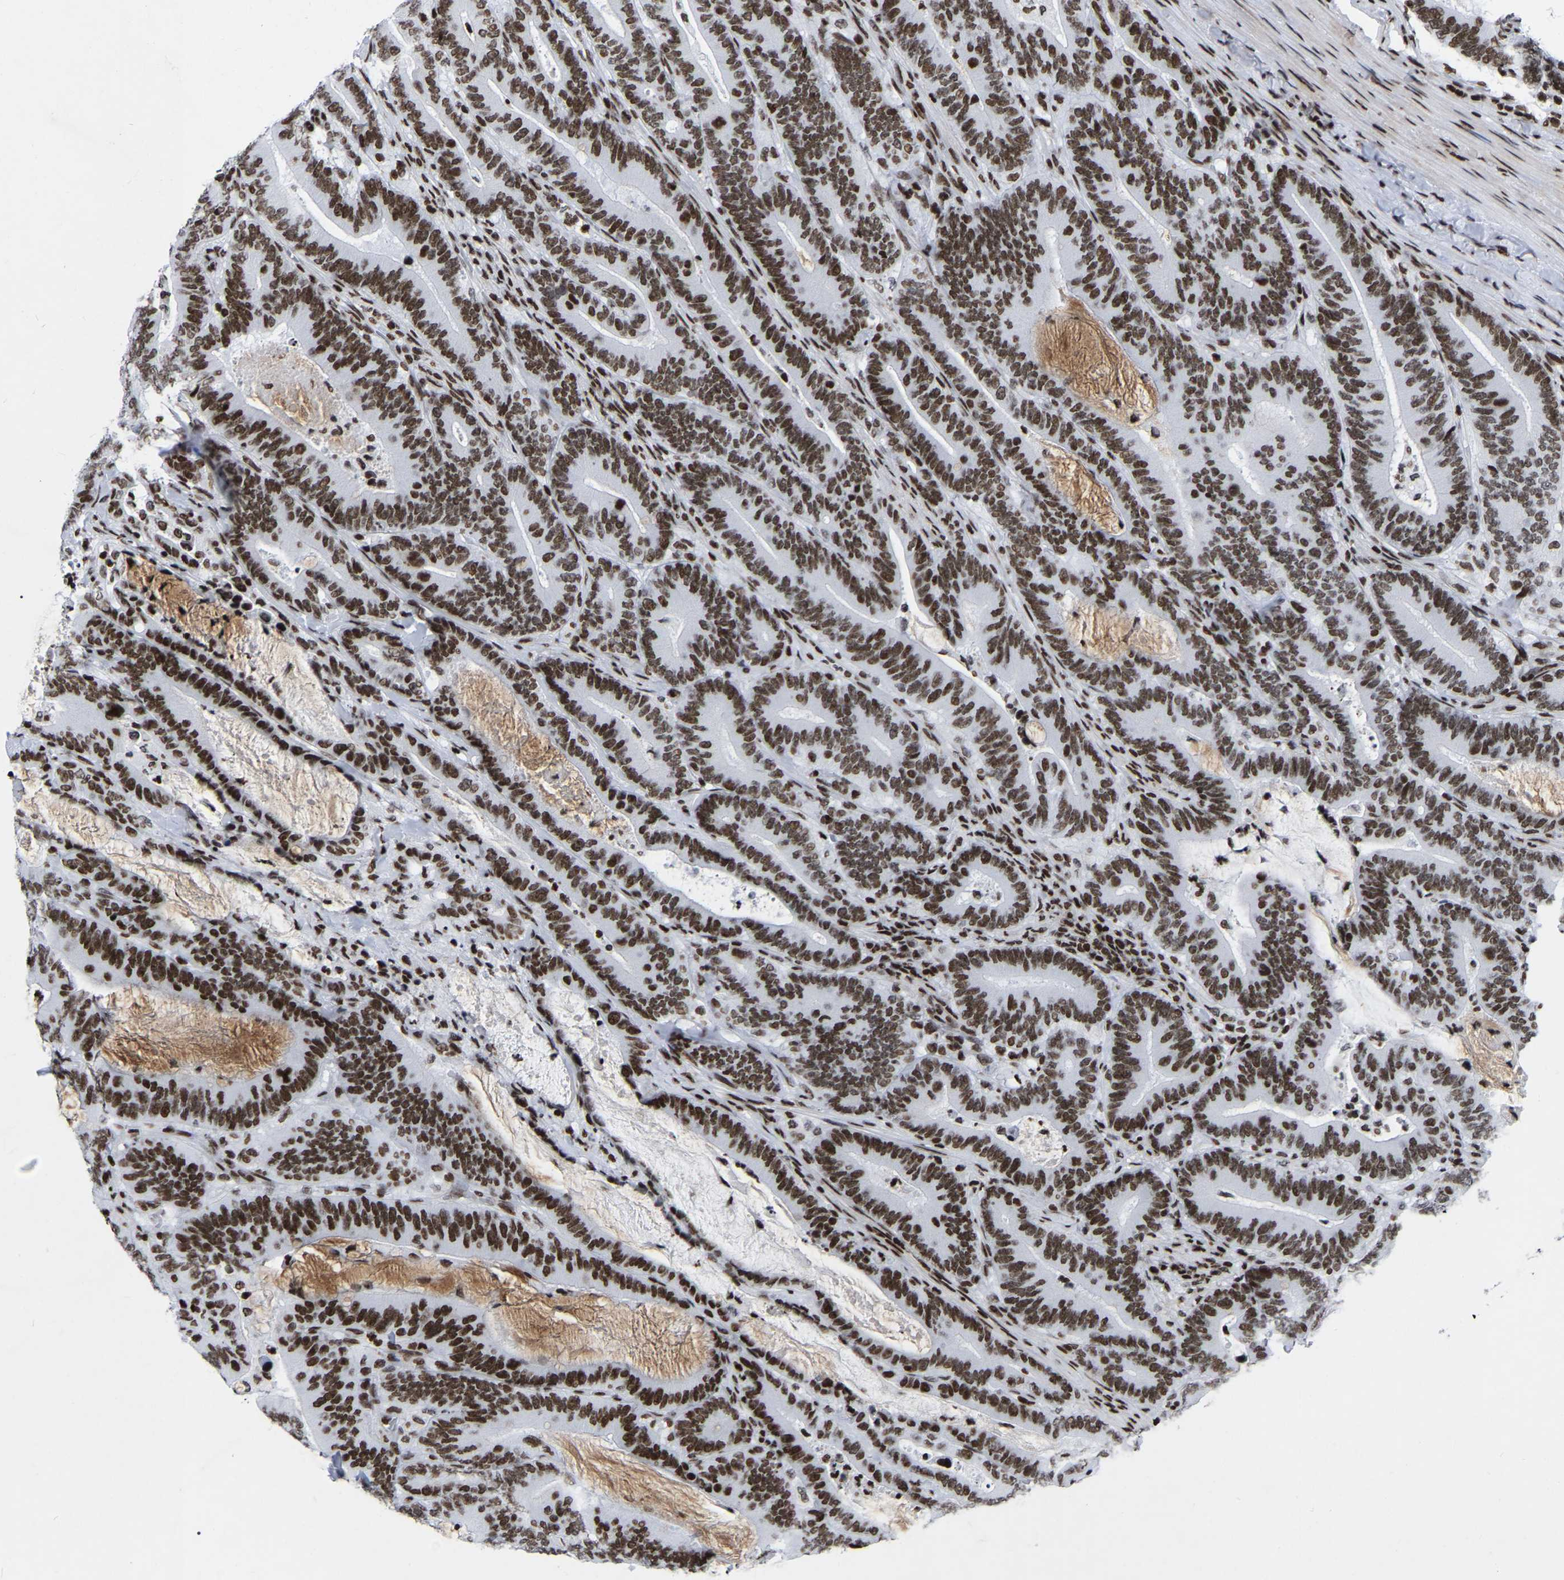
{"staining": {"intensity": "moderate", "quantity": ">75%", "location": "nuclear"}, "tissue": "colorectal cancer", "cell_type": "Tumor cells", "image_type": "cancer", "snomed": [{"axis": "morphology", "description": "Adenocarcinoma, NOS"}, {"axis": "topography", "description": "Colon"}], "caption": "Immunohistochemical staining of human adenocarcinoma (colorectal) shows medium levels of moderate nuclear expression in about >75% of tumor cells.", "gene": "PRCC", "patient": {"sex": "female", "age": 66}}